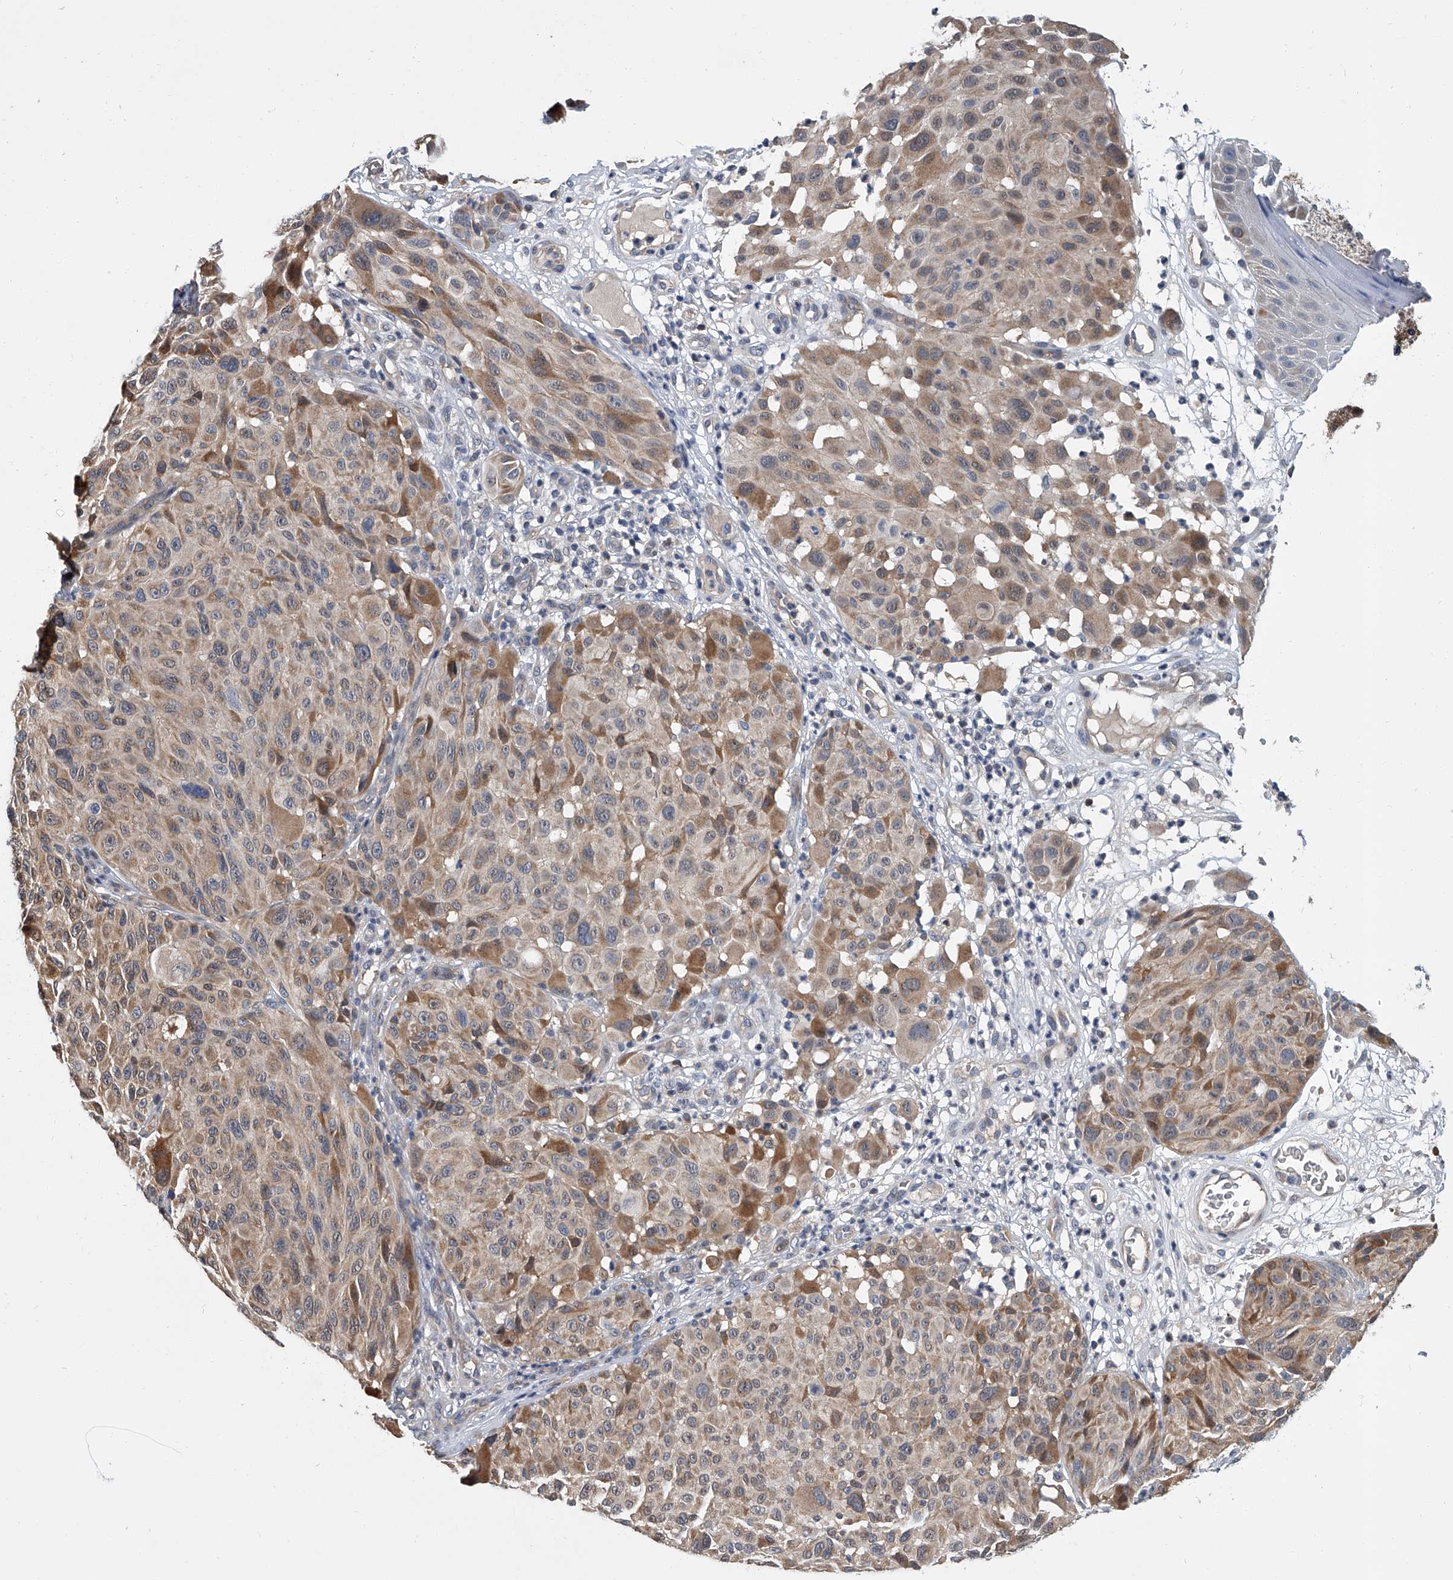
{"staining": {"intensity": "weak", "quantity": "25%-75%", "location": "cytoplasmic/membranous"}, "tissue": "melanoma", "cell_type": "Tumor cells", "image_type": "cancer", "snomed": [{"axis": "morphology", "description": "Malignant melanoma, NOS"}, {"axis": "topography", "description": "Skin"}], "caption": "Malignant melanoma stained with DAB immunohistochemistry (IHC) demonstrates low levels of weak cytoplasmic/membranous positivity in about 25%-75% of tumor cells.", "gene": "CD200", "patient": {"sex": "male", "age": 83}}